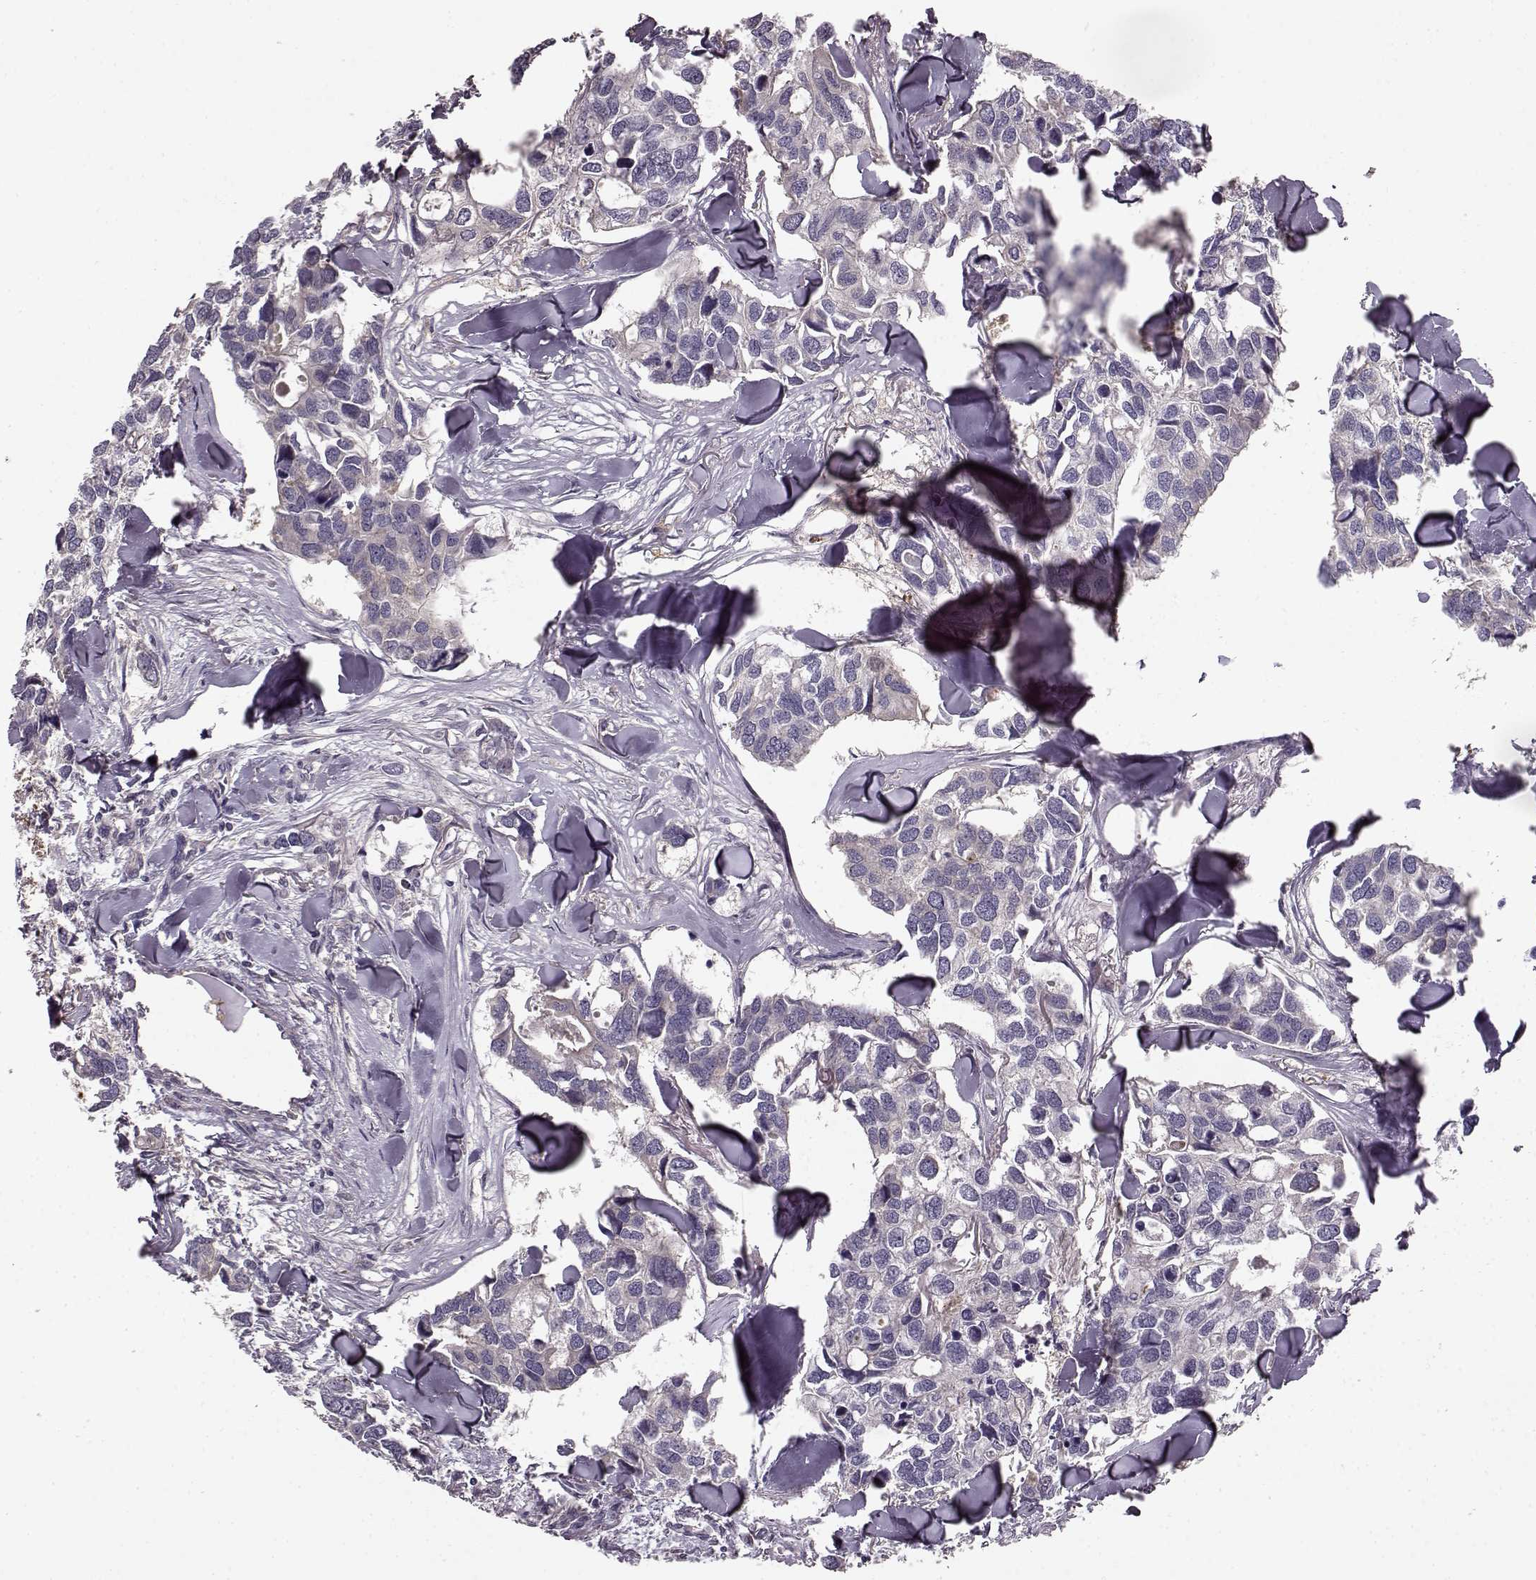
{"staining": {"intensity": "negative", "quantity": "none", "location": "none"}, "tissue": "breast cancer", "cell_type": "Tumor cells", "image_type": "cancer", "snomed": [{"axis": "morphology", "description": "Duct carcinoma"}, {"axis": "topography", "description": "Breast"}], "caption": "Human breast invasive ductal carcinoma stained for a protein using immunohistochemistry (IHC) demonstrates no positivity in tumor cells.", "gene": "MTR", "patient": {"sex": "female", "age": 83}}